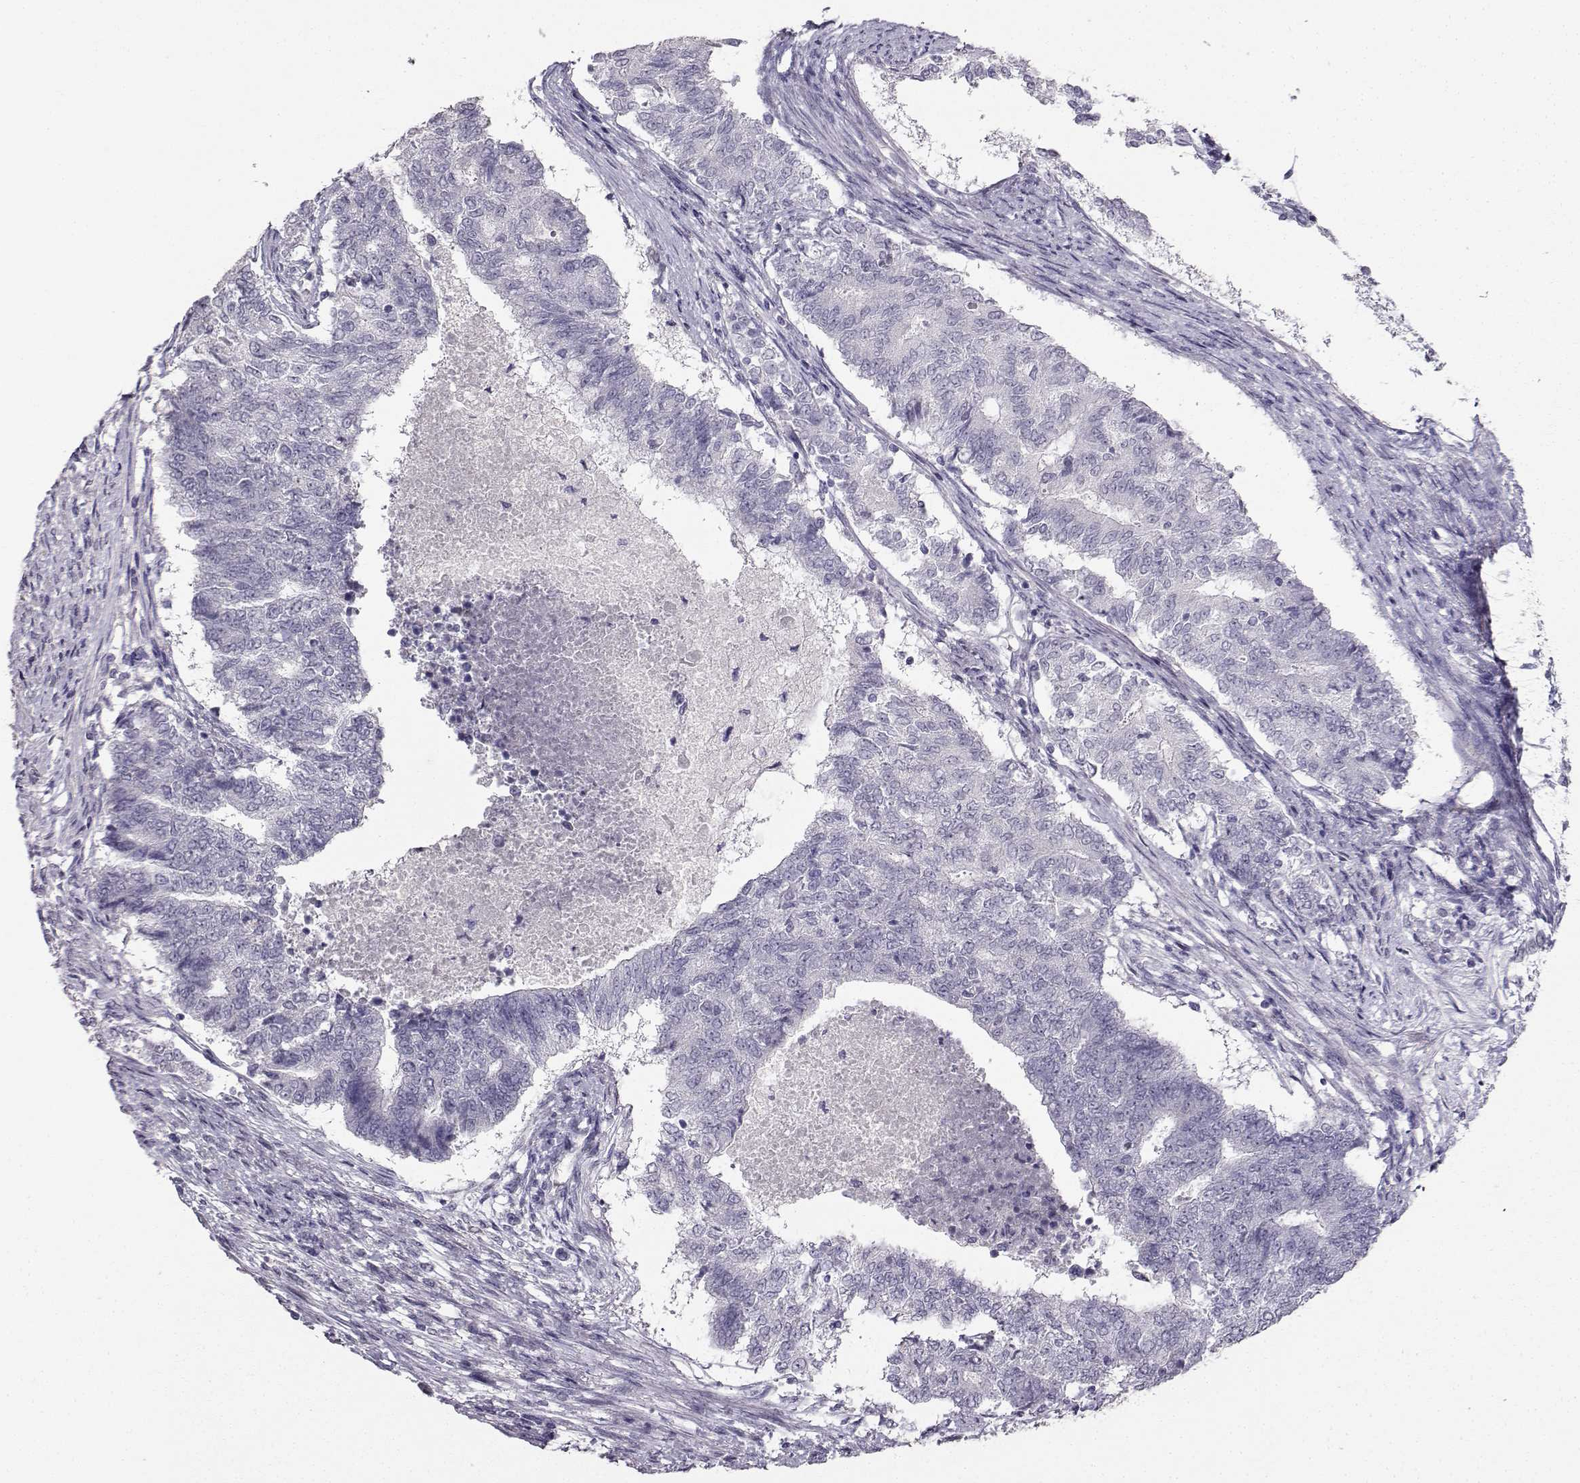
{"staining": {"intensity": "negative", "quantity": "none", "location": "none"}, "tissue": "endometrial cancer", "cell_type": "Tumor cells", "image_type": "cancer", "snomed": [{"axis": "morphology", "description": "Adenocarcinoma, NOS"}, {"axis": "topography", "description": "Endometrium"}], "caption": "Tumor cells are negative for protein expression in human endometrial cancer.", "gene": "CARTPT", "patient": {"sex": "female", "age": 65}}